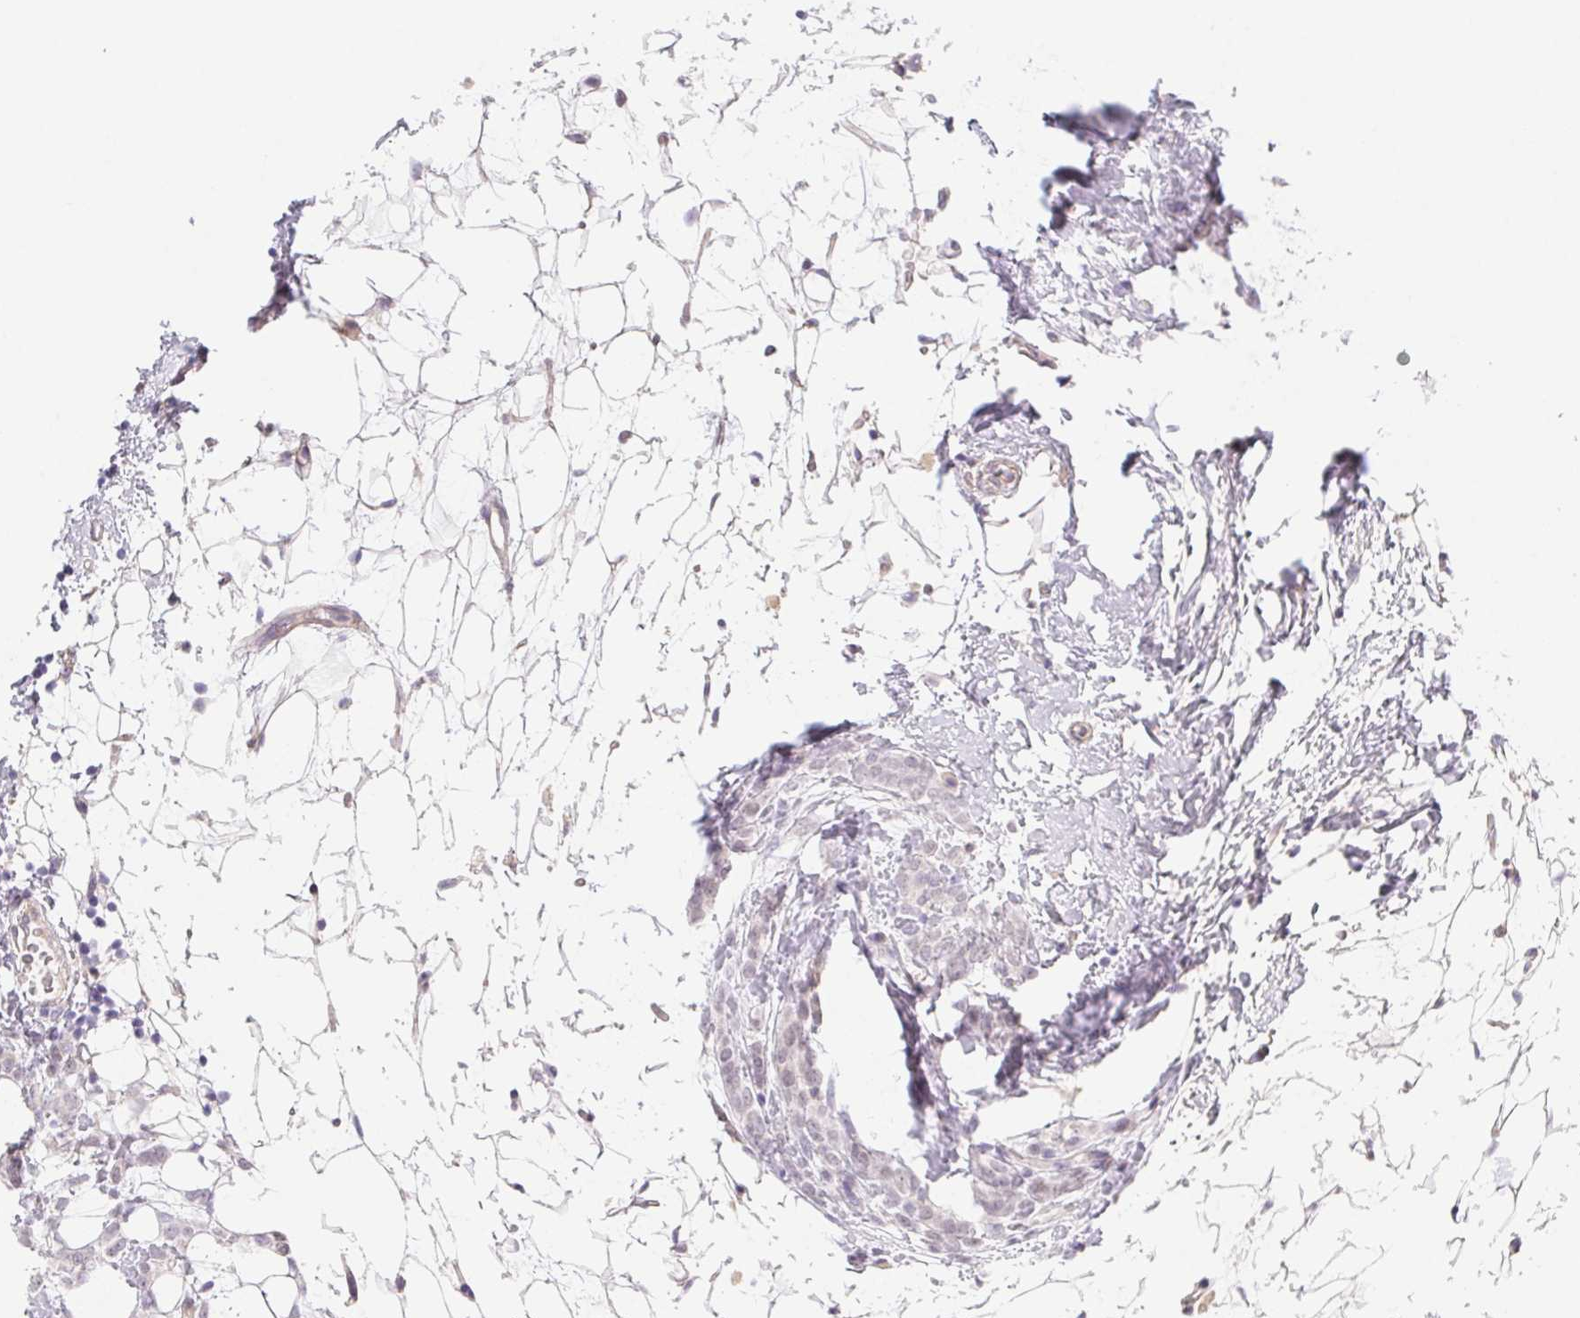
{"staining": {"intensity": "negative", "quantity": "none", "location": "none"}, "tissue": "breast cancer", "cell_type": "Tumor cells", "image_type": "cancer", "snomed": [{"axis": "morphology", "description": "Lobular carcinoma"}, {"axis": "topography", "description": "Breast"}], "caption": "Tumor cells show no significant expression in breast lobular carcinoma. (IHC, brightfield microscopy, high magnification).", "gene": "CTNND2", "patient": {"sex": "female", "age": 49}}